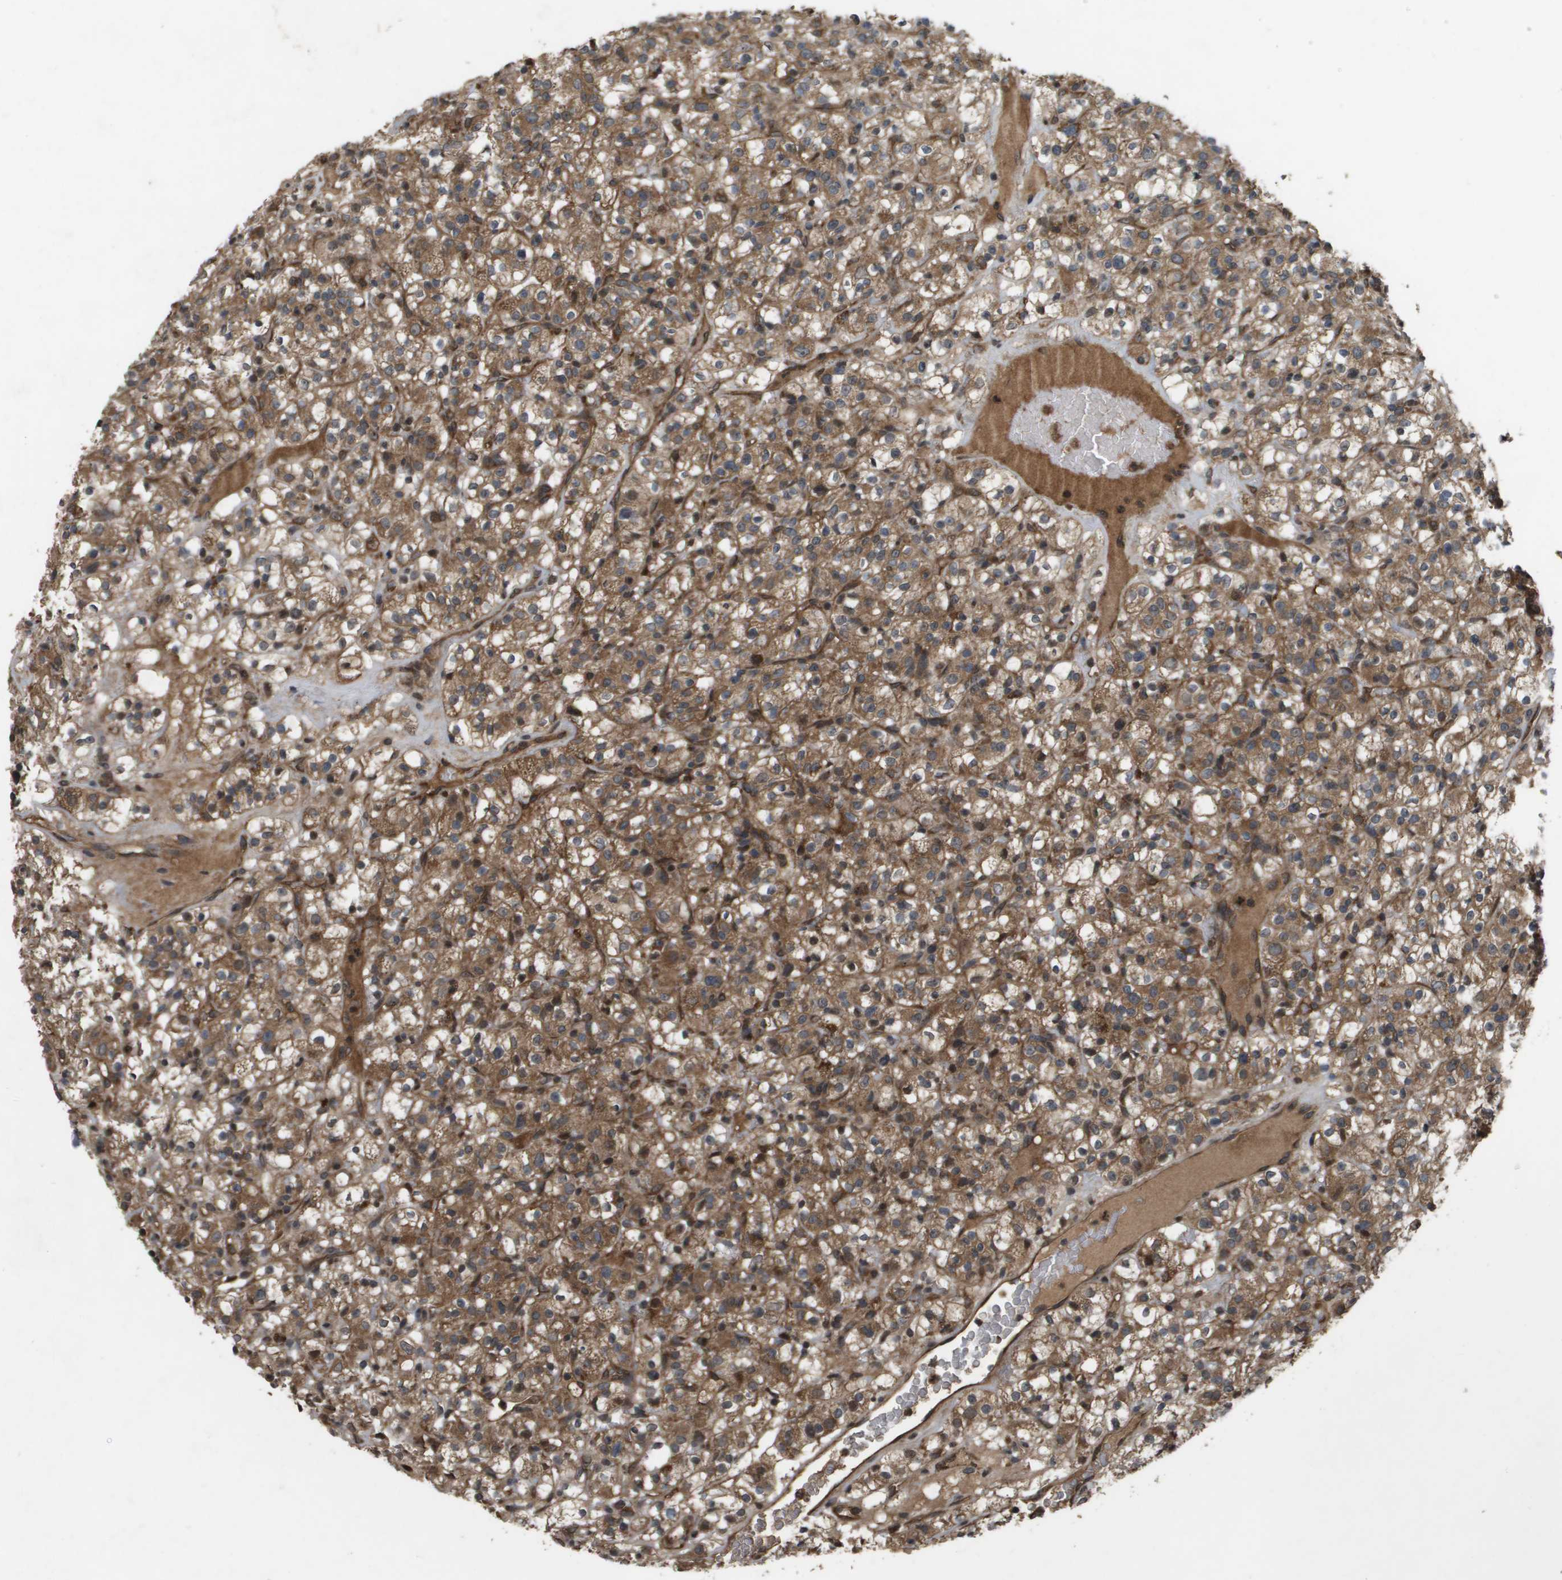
{"staining": {"intensity": "moderate", "quantity": ">75%", "location": "cytoplasmic/membranous"}, "tissue": "renal cancer", "cell_type": "Tumor cells", "image_type": "cancer", "snomed": [{"axis": "morphology", "description": "Normal tissue, NOS"}, {"axis": "morphology", "description": "Adenocarcinoma, NOS"}, {"axis": "topography", "description": "Kidney"}], "caption": "High-power microscopy captured an immunohistochemistry photomicrograph of renal cancer (adenocarcinoma), revealing moderate cytoplasmic/membranous positivity in approximately >75% of tumor cells.", "gene": "SPTLC1", "patient": {"sex": "female", "age": 72}}